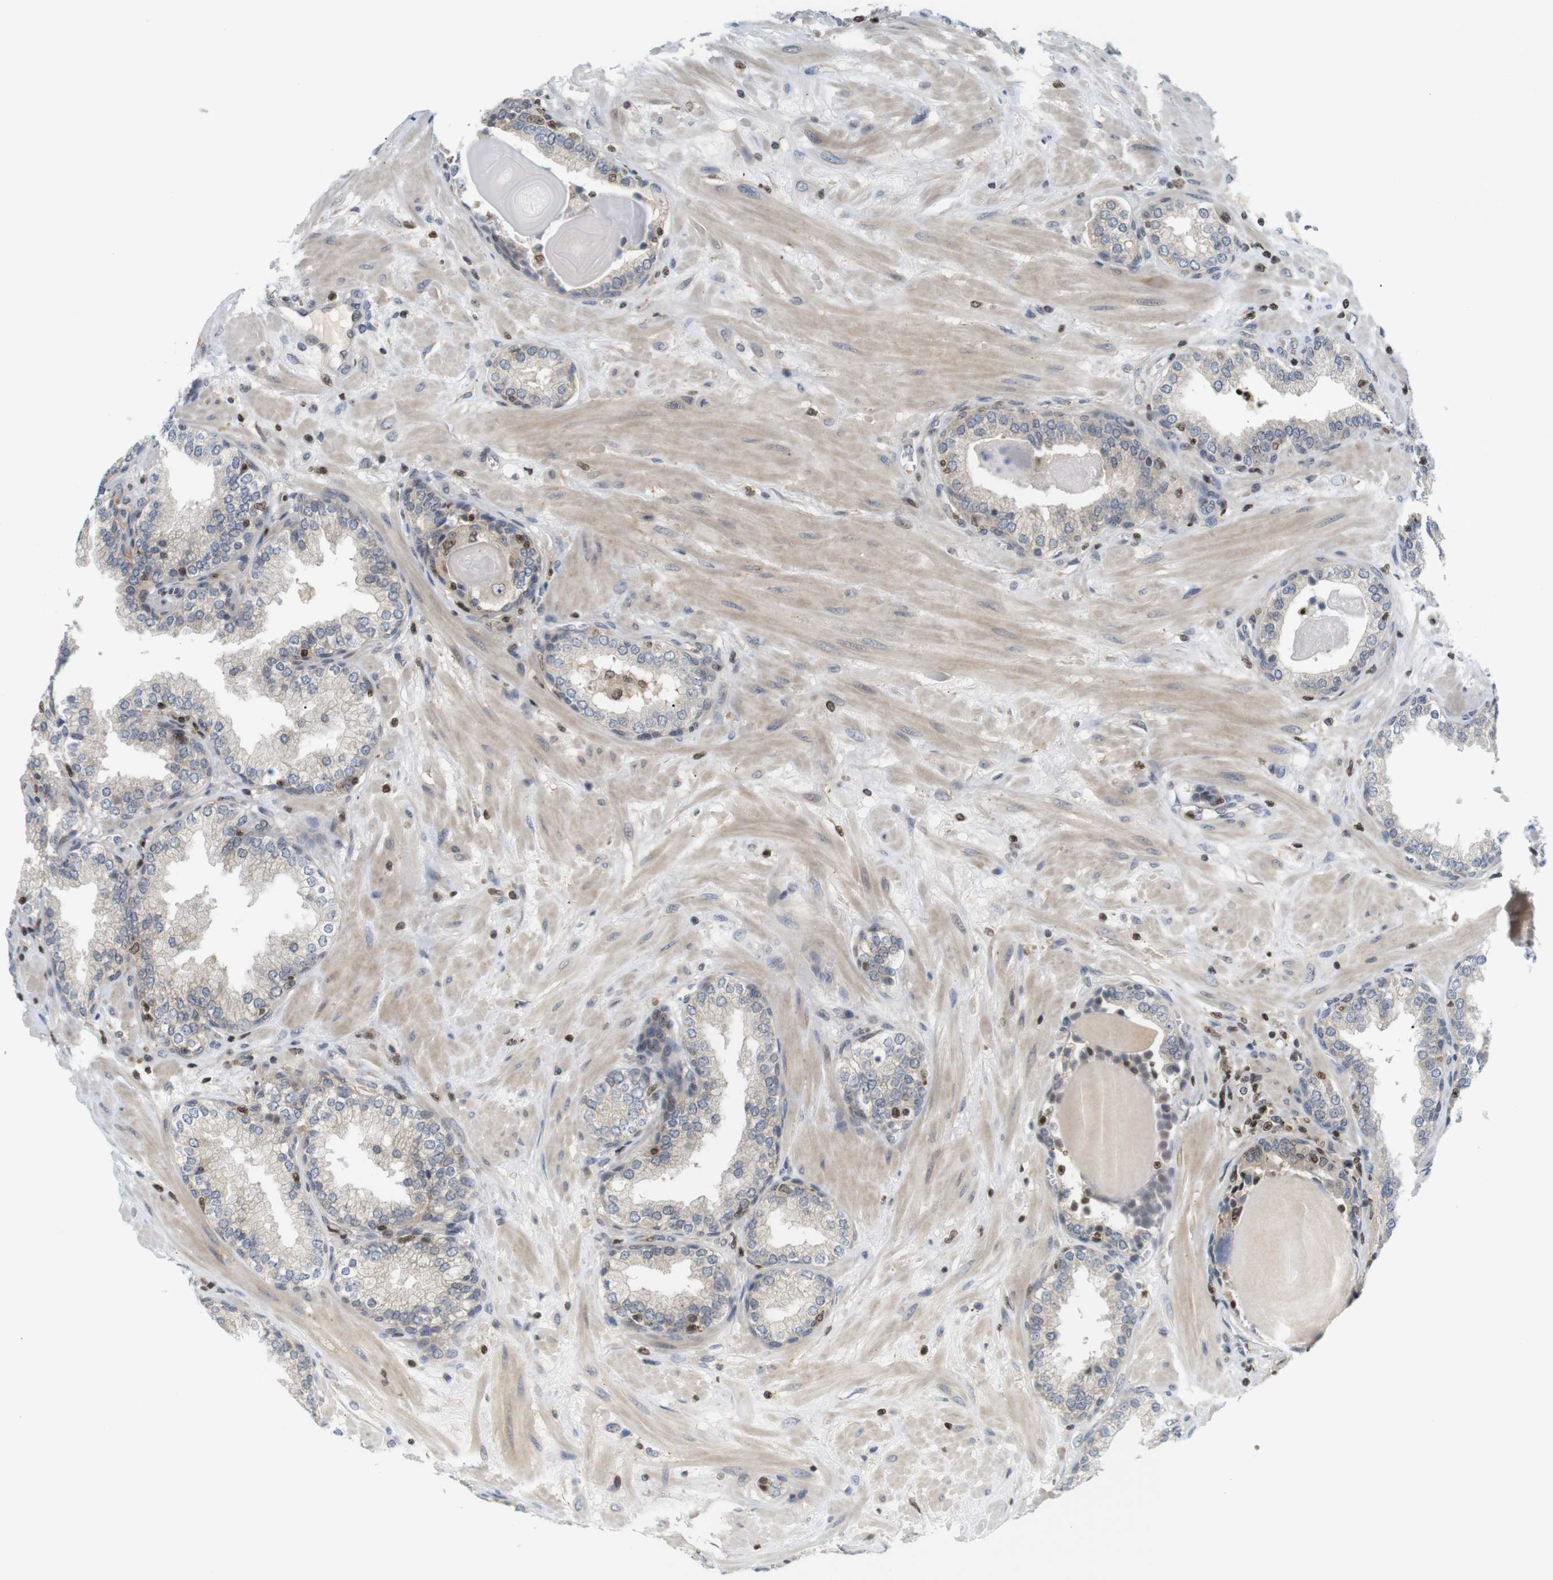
{"staining": {"intensity": "moderate", "quantity": "<25%", "location": "nuclear"}, "tissue": "prostate", "cell_type": "Glandular cells", "image_type": "normal", "snomed": [{"axis": "morphology", "description": "Normal tissue, NOS"}, {"axis": "topography", "description": "Prostate"}], "caption": "Moderate nuclear protein positivity is appreciated in about <25% of glandular cells in prostate.", "gene": "MBD1", "patient": {"sex": "male", "age": 51}}